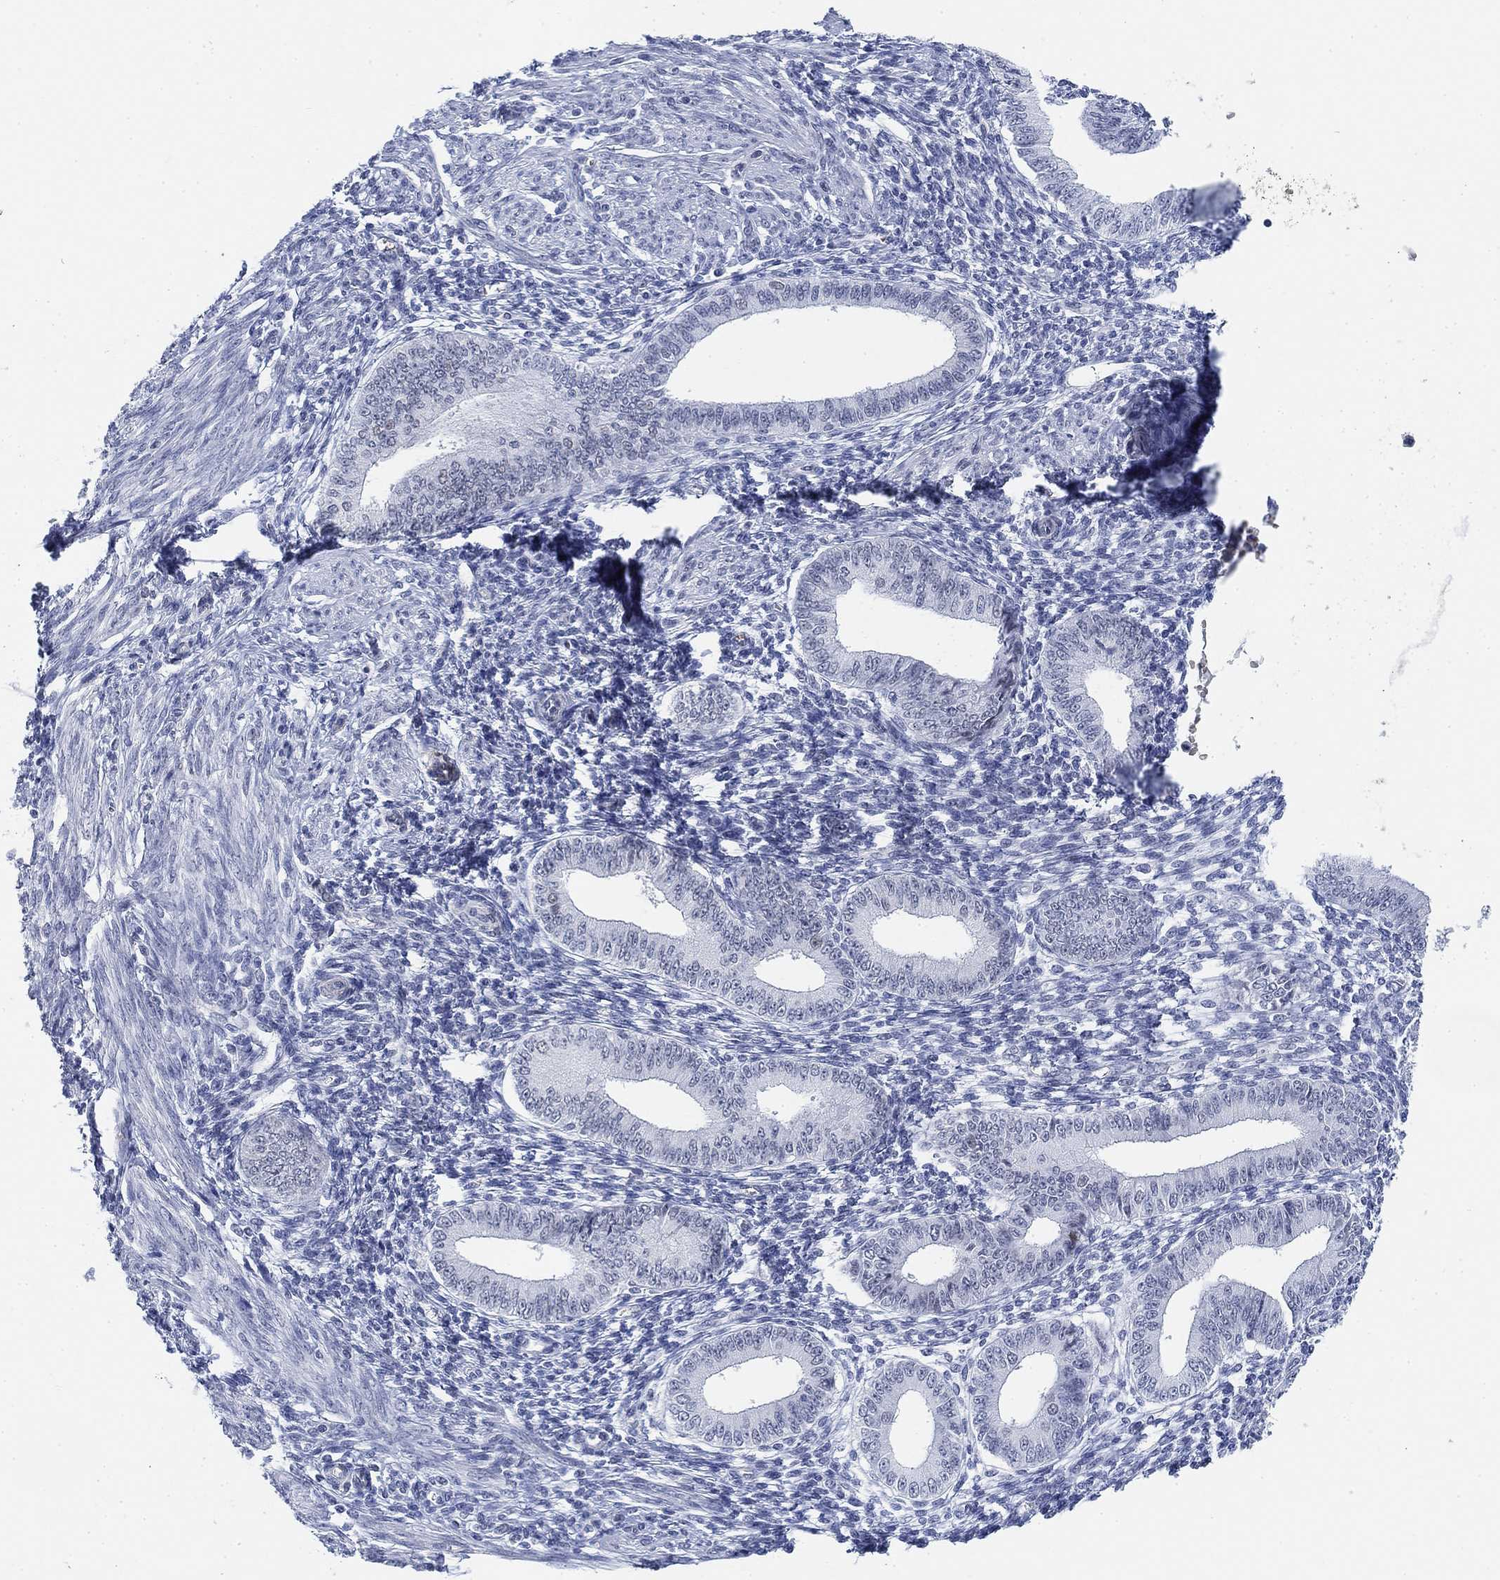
{"staining": {"intensity": "negative", "quantity": "none", "location": "none"}, "tissue": "endometrium", "cell_type": "Cells in endometrial stroma", "image_type": "normal", "snomed": [{"axis": "morphology", "description": "Normal tissue, NOS"}, {"axis": "topography", "description": "Endometrium"}], "caption": "Immunohistochemistry (IHC) photomicrograph of unremarkable endometrium: endometrium stained with DAB demonstrates no significant protein positivity in cells in endometrial stroma. Nuclei are stained in blue.", "gene": "PAX6", "patient": {"sex": "female", "age": 42}}